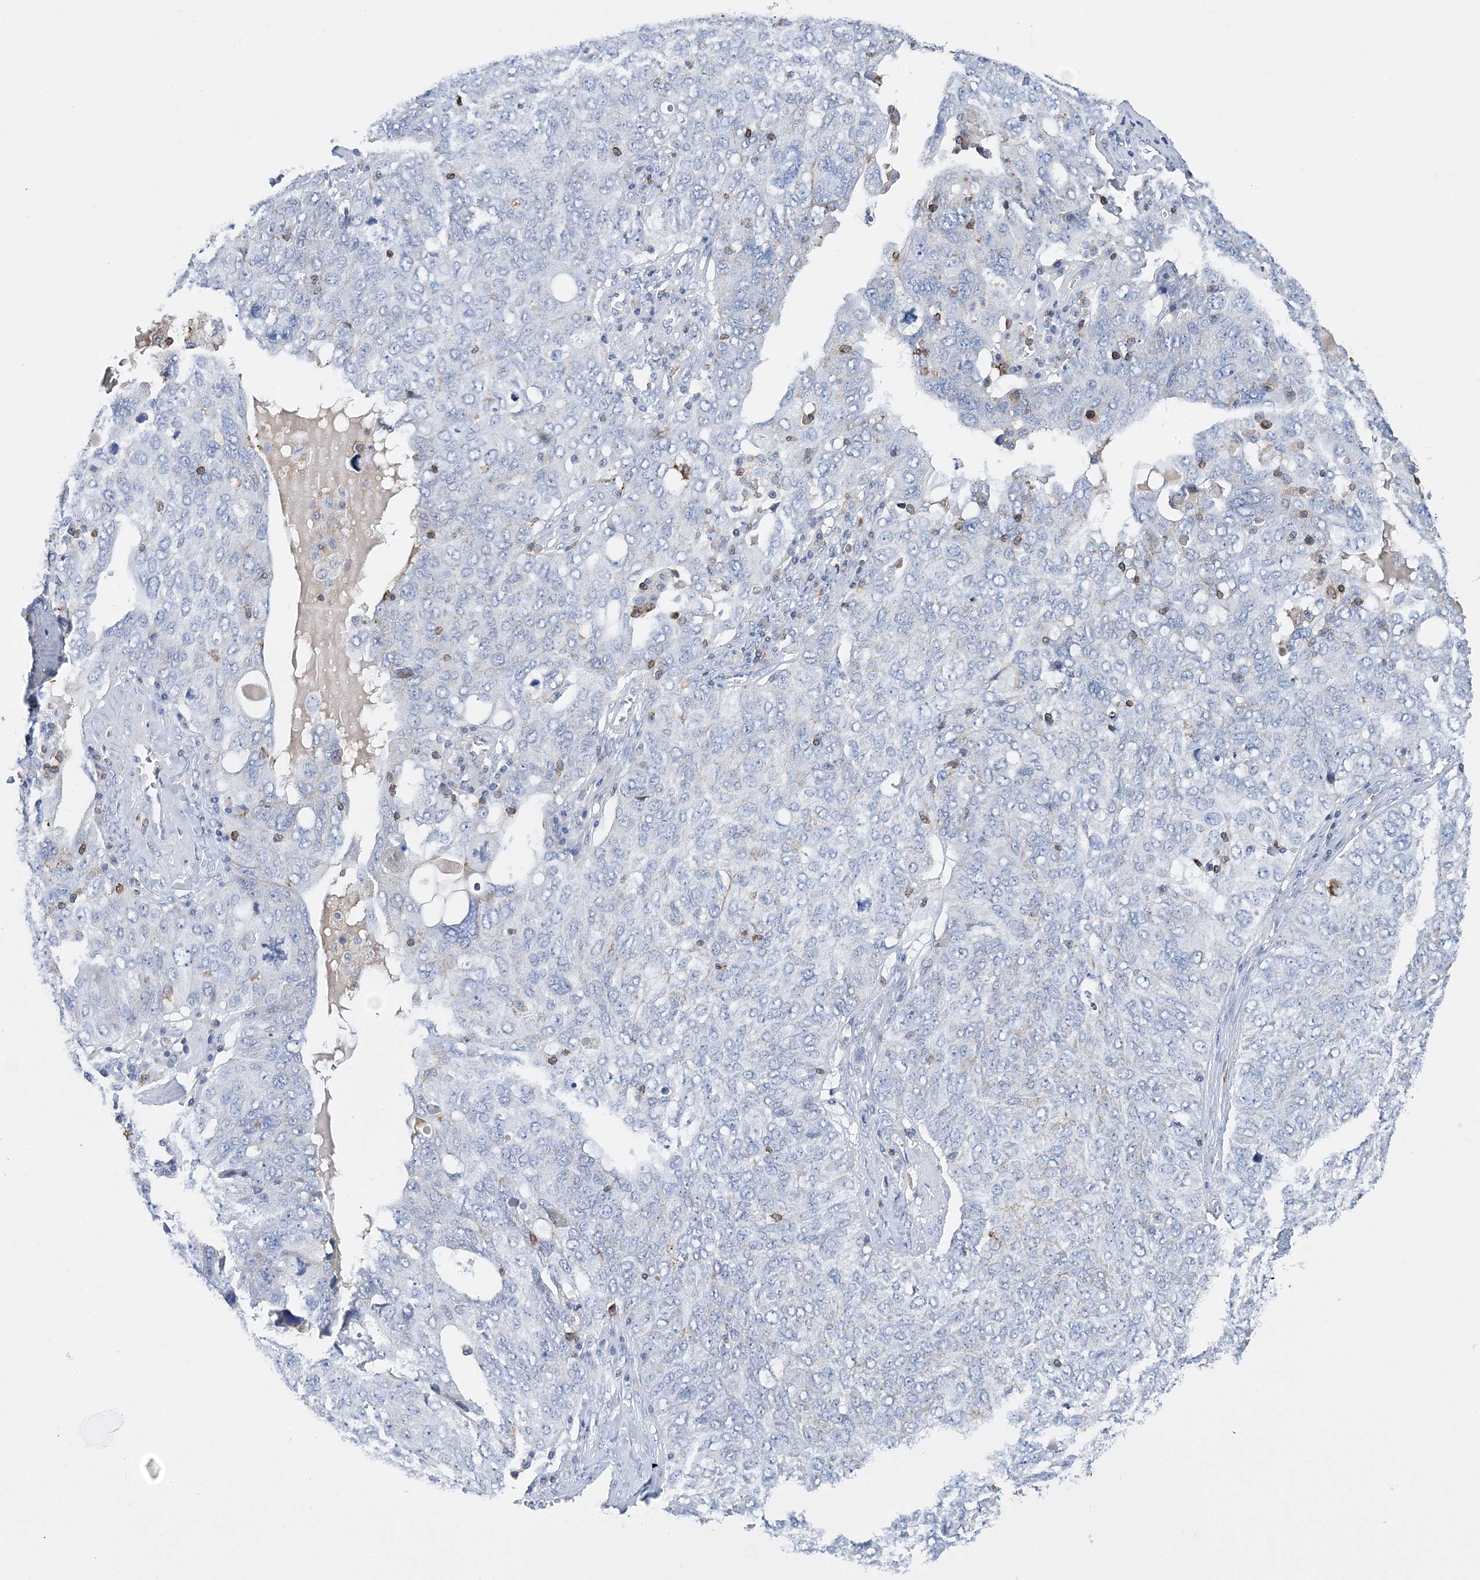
{"staining": {"intensity": "negative", "quantity": "none", "location": "none"}, "tissue": "ovarian cancer", "cell_type": "Tumor cells", "image_type": "cancer", "snomed": [{"axis": "morphology", "description": "Carcinoma, endometroid"}, {"axis": "topography", "description": "Ovary"}], "caption": "Histopathology image shows no significant protein staining in tumor cells of ovarian cancer.", "gene": "PRMT9", "patient": {"sex": "female", "age": 62}}